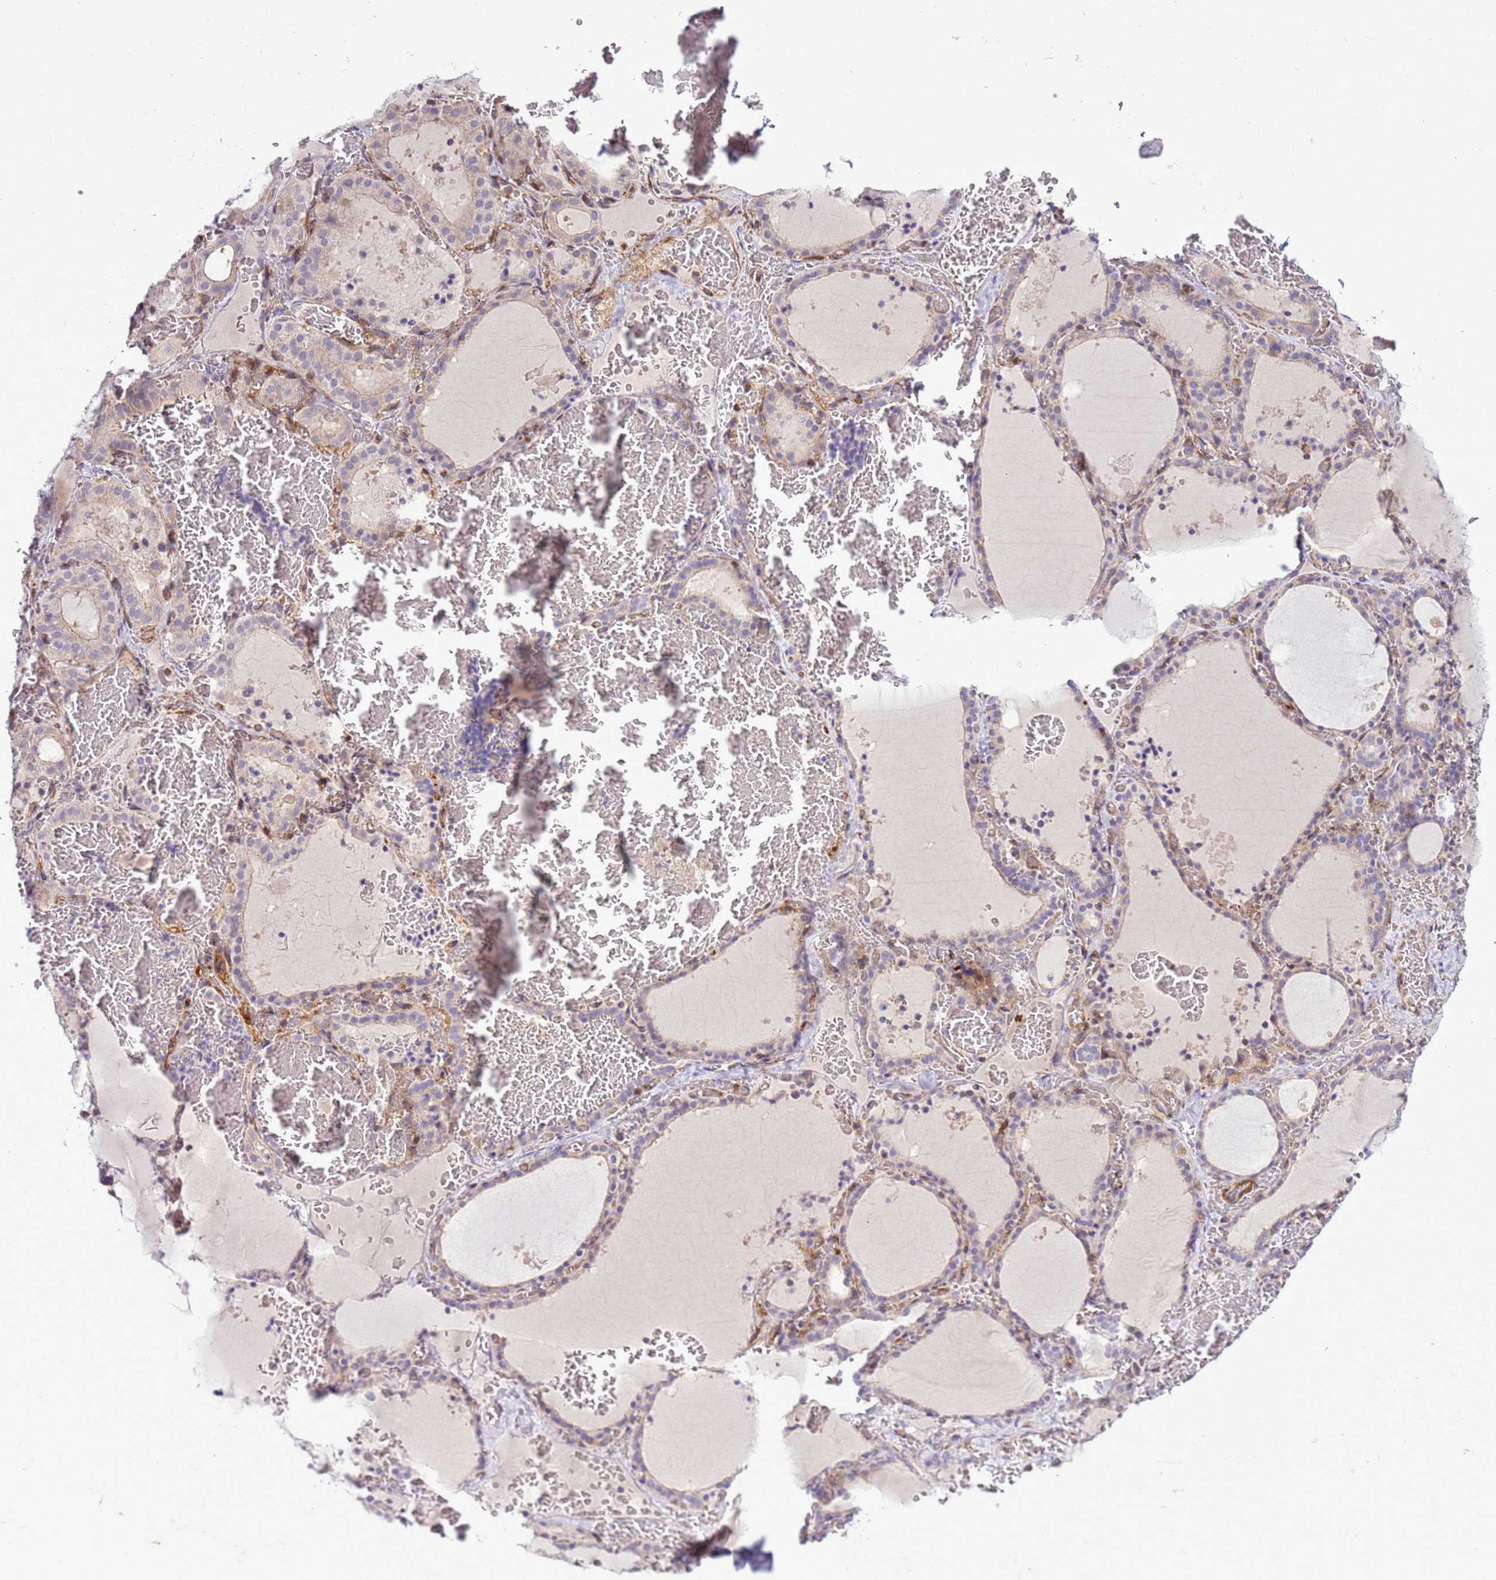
{"staining": {"intensity": "weak", "quantity": "25%-75%", "location": "cytoplasmic/membranous"}, "tissue": "thyroid gland", "cell_type": "Glandular cells", "image_type": "normal", "snomed": [{"axis": "morphology", "description": "Normal tissue, NOS"}, {"axis": "topography", "description": "Thyroid gland"}], "caption": "A histopathology image of human thyroid gland stained for a protein shows weak cytoplasmic/membranous brown staining in glandular cells. The protein of interest is stained brown, and the nuclei are stained in blue (DAB IHC with brightfield microscopy, high magnification).", "gene": "ZNF624", "patient": {"sex": "female", "age": 39}}